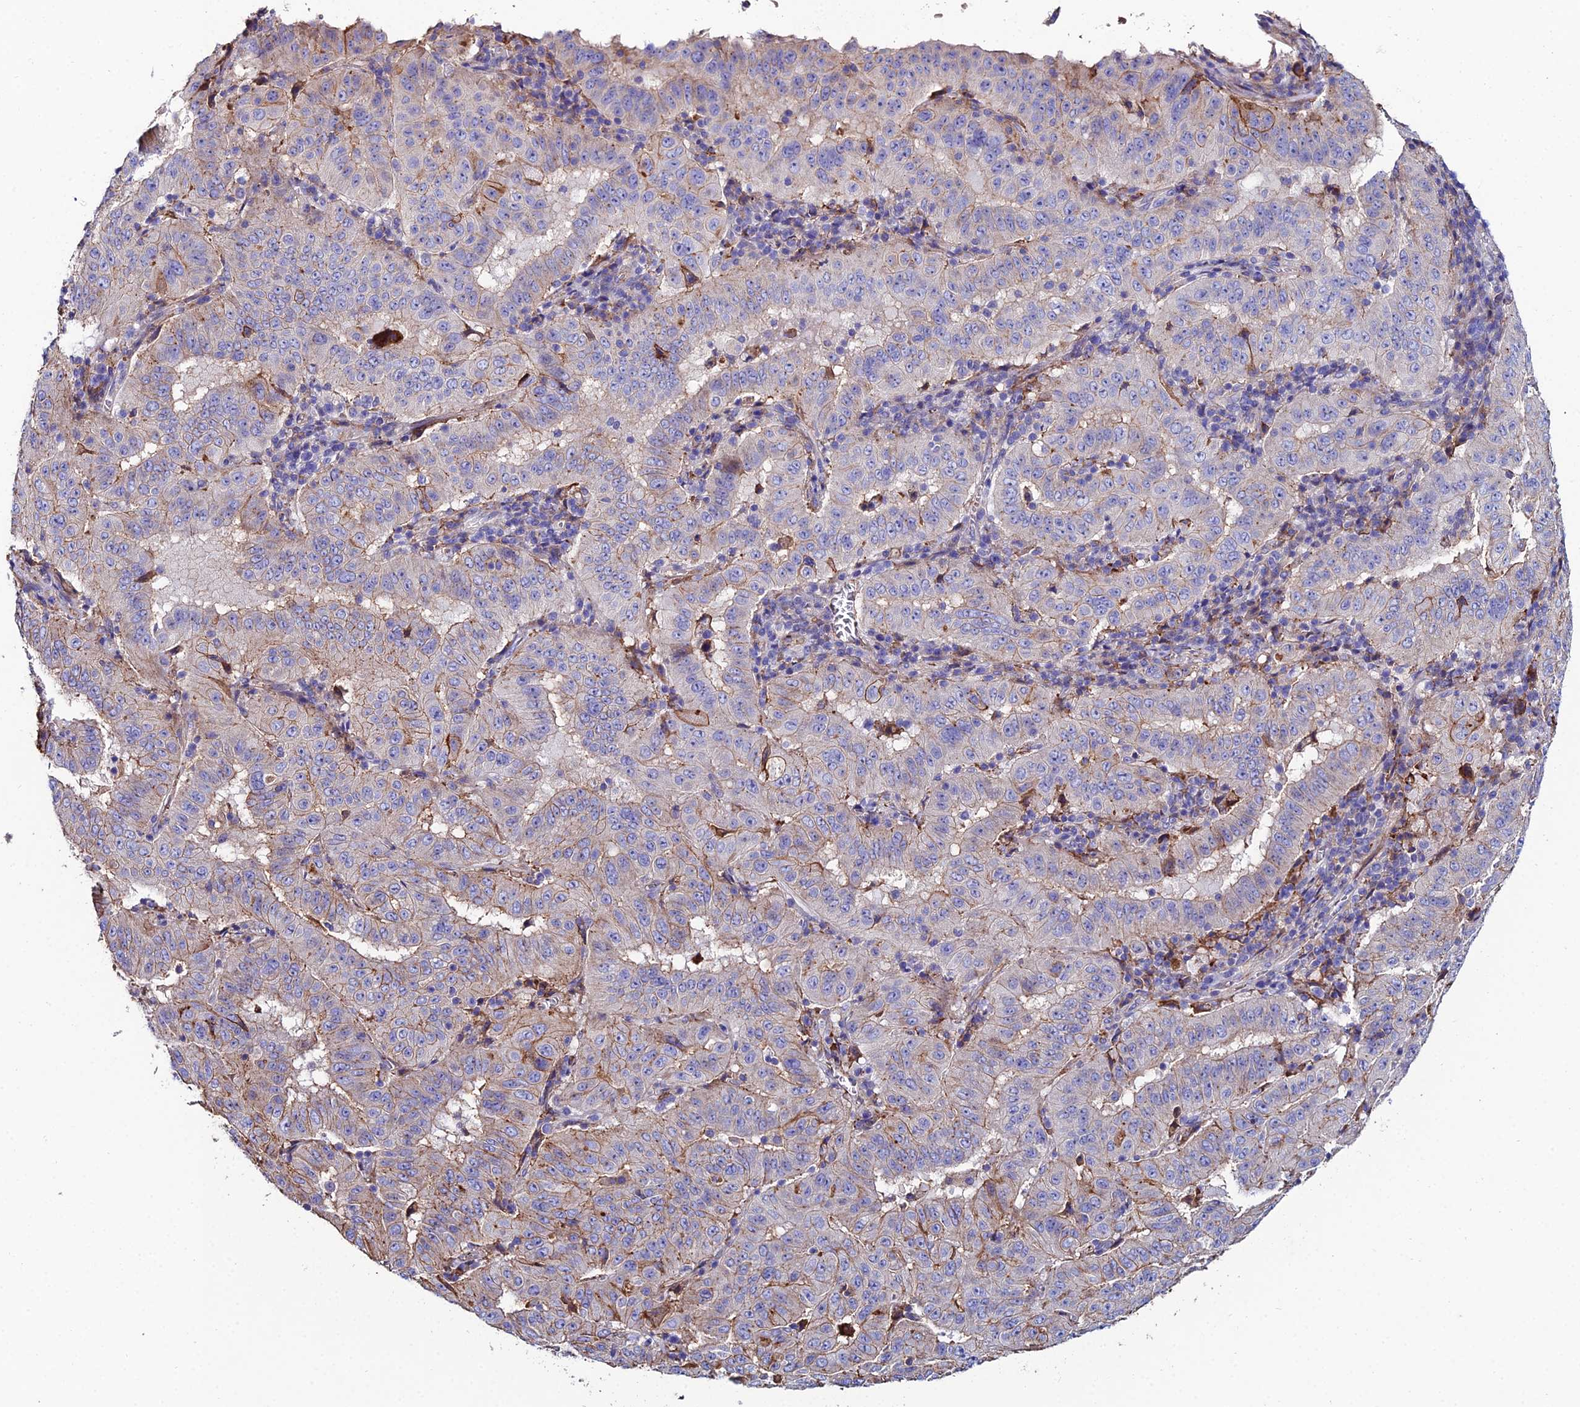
{"staining": {"intensity": "moderate", "quantity": "25%-75%", "location": "cytoplasmic/membranous"}, "tissue": "pancreatic cancer", "cell_type": "Tumor cells", "image_type": "cancer", "snomed": [{"axis": "morphology", "description": "Adenocarcinoma, NOS"}, {"axis": "topography", "description": "Pancreas"}], "caption": "IHC (DAB (3,3'-diaminobenzidine)) staining of human pancreatic adenocarcinoma displays moderate cytoplasmic/membranous protein expression in about 25%-75% of tumor cells. (DAB IHC with brightfield microscopy, high magnification).", "gene": "C6", "patient": {"sex": "male", "age": 63}}